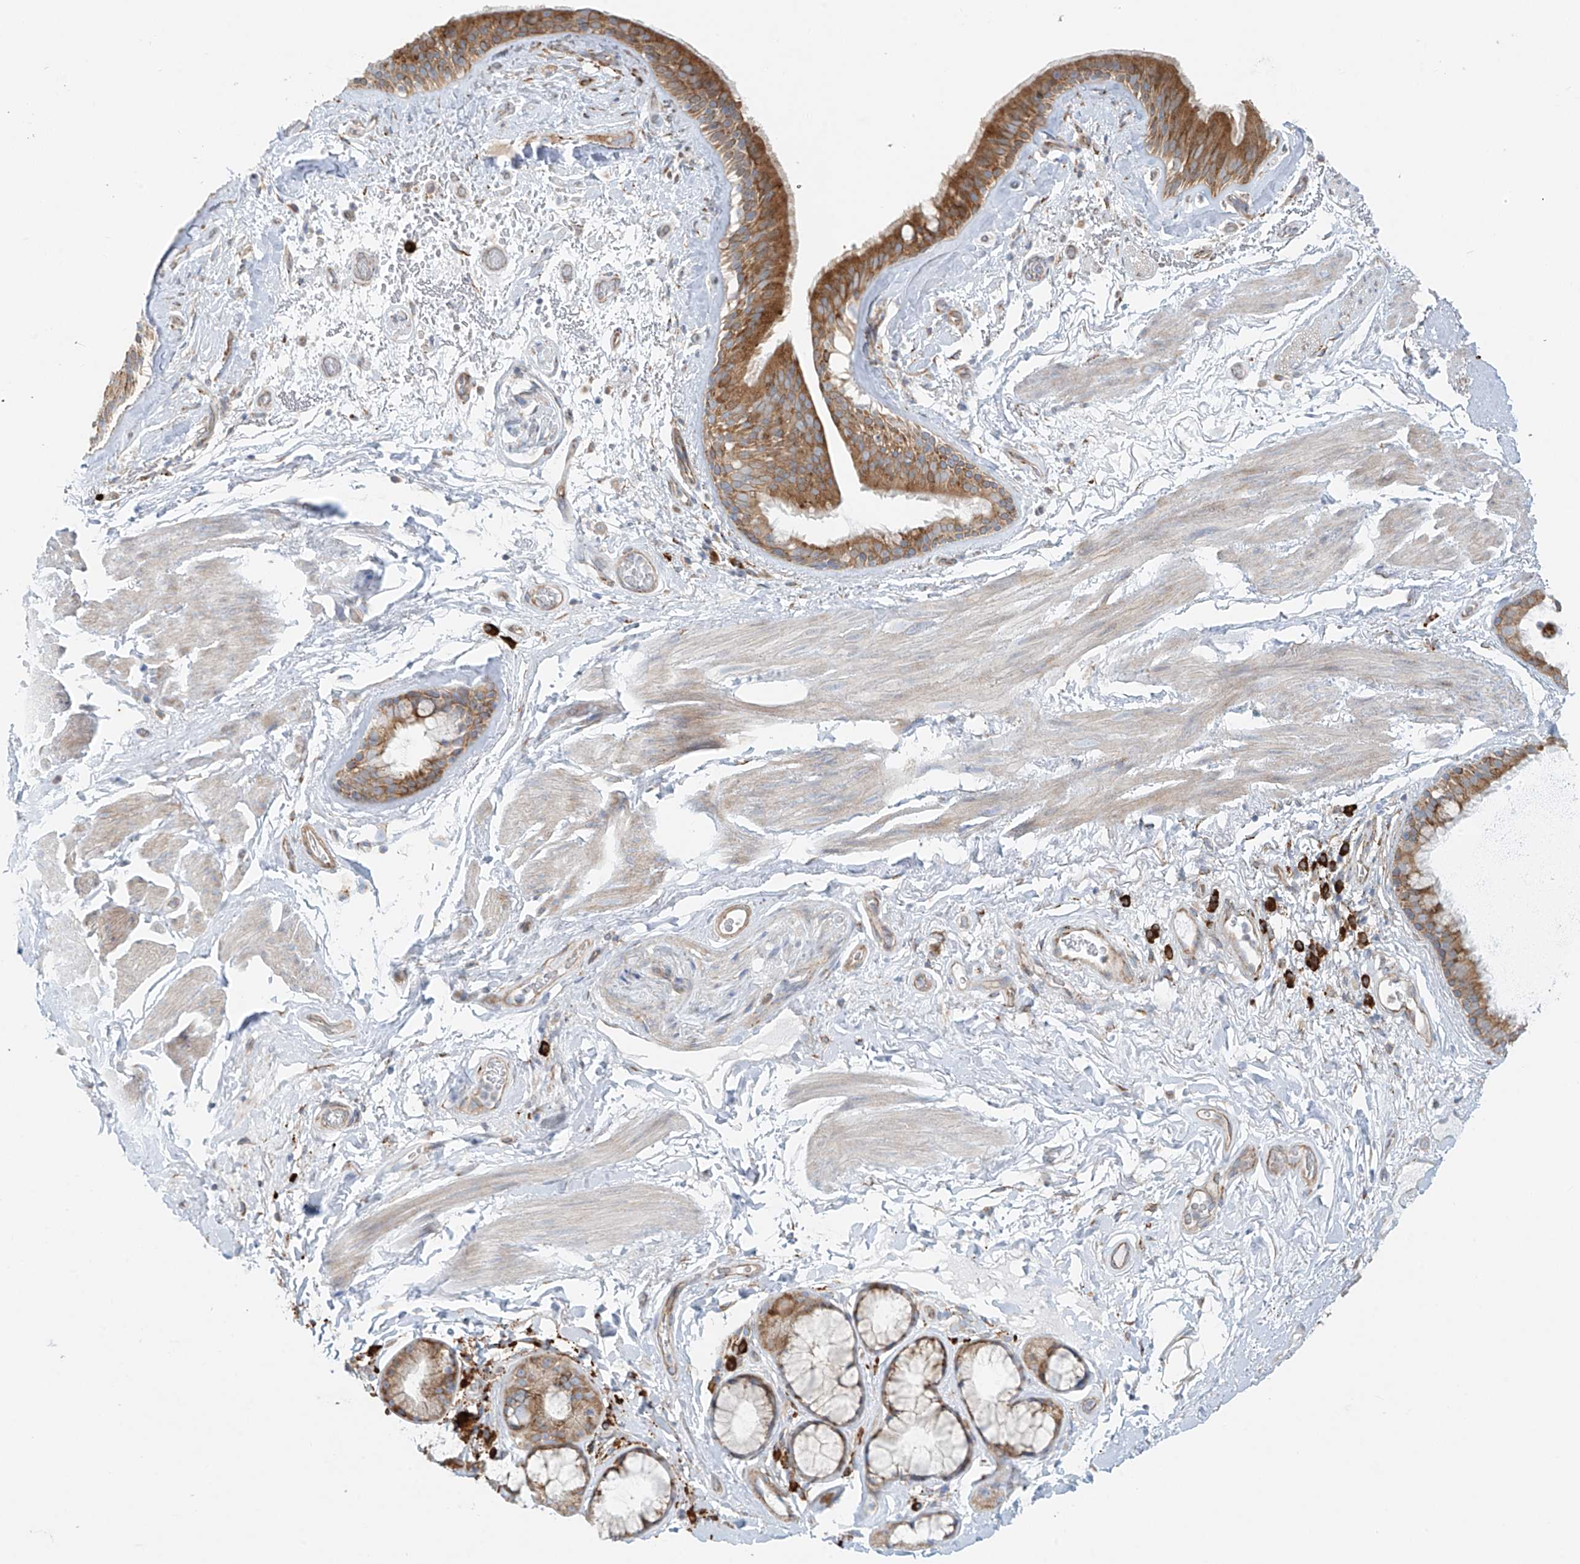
{"staining": {"intensity": "moderate", "quantity": ">75%", "location": "cytoplasmic/membranous"}, "tissue": "bronchus", "cell_type": "Respiratory epithelial cells", "image_type": "normal", "snomed": [{"axis": "morphology", "description": "Normal tissue, NOS"}, {"axis": "topography", "description": "Cartilage tissue"}], "caption": "Brown immunohistochemical staining in unremarkable human bronchus demonstrates moderate cytoplasmic/membranous expression in about >75% of respiratory epithelial cells.", "gene": "EIPR1", "patient": {"sex": "female", "age": 63}}